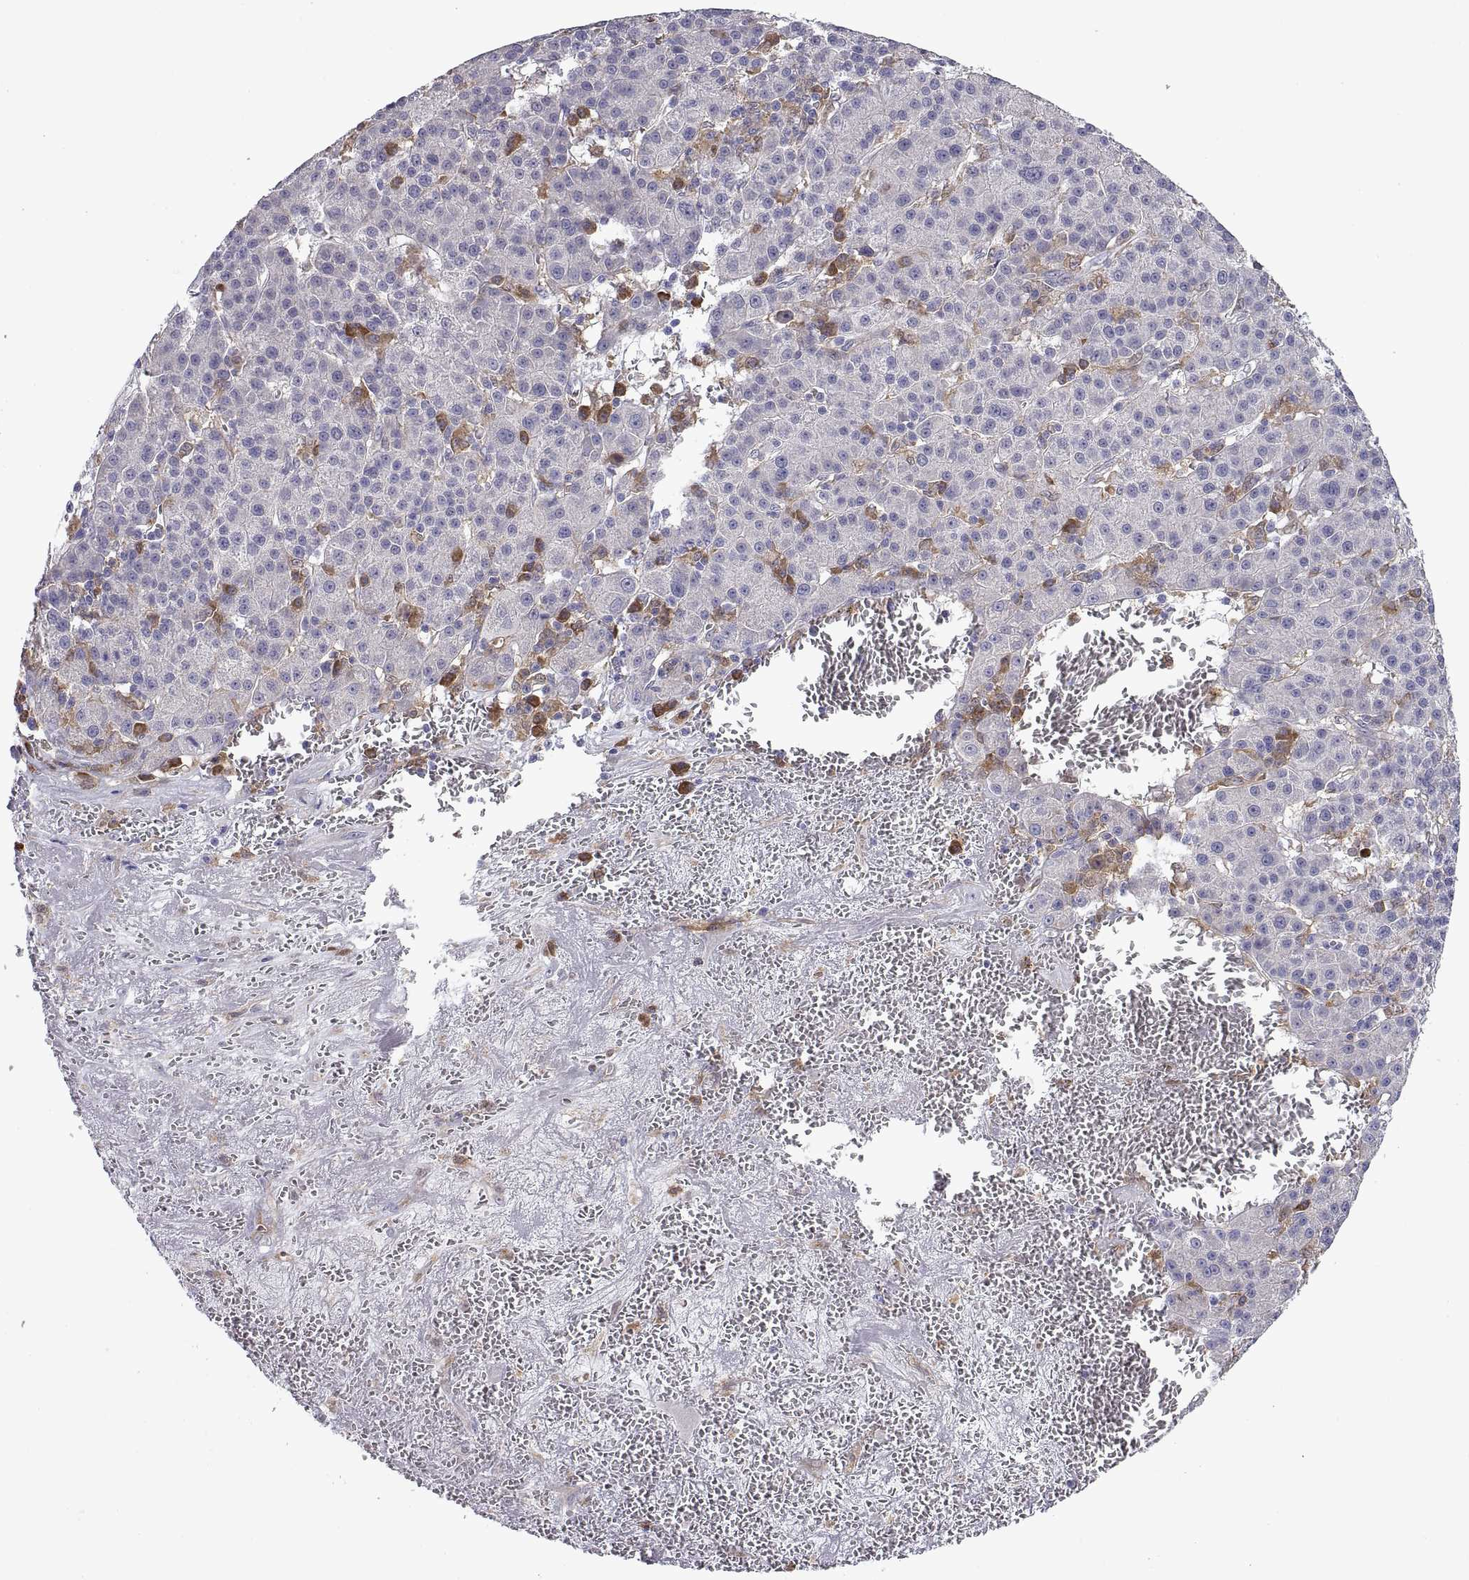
{"staining": {"intensity": "negative", "quantity": "none", "location": "none"}, "tissue": "liver cancer", "cell_type": "Tumor cells", "image_type": "cancer", "snomed": [{"axis": "morphology", "description": "Carcinoma, Hepatocellular, NOS"}, {"axis": "topography", "description": "Liver"}], "caption": "Tumor cells show no significant expression in liver hepatocellular carcinoma. (DAB immunohistochemistry visualized using brightfield microscopy, high magnification).", "gene": "DOK3", "patient": {"sex": "female", "age": 60}}